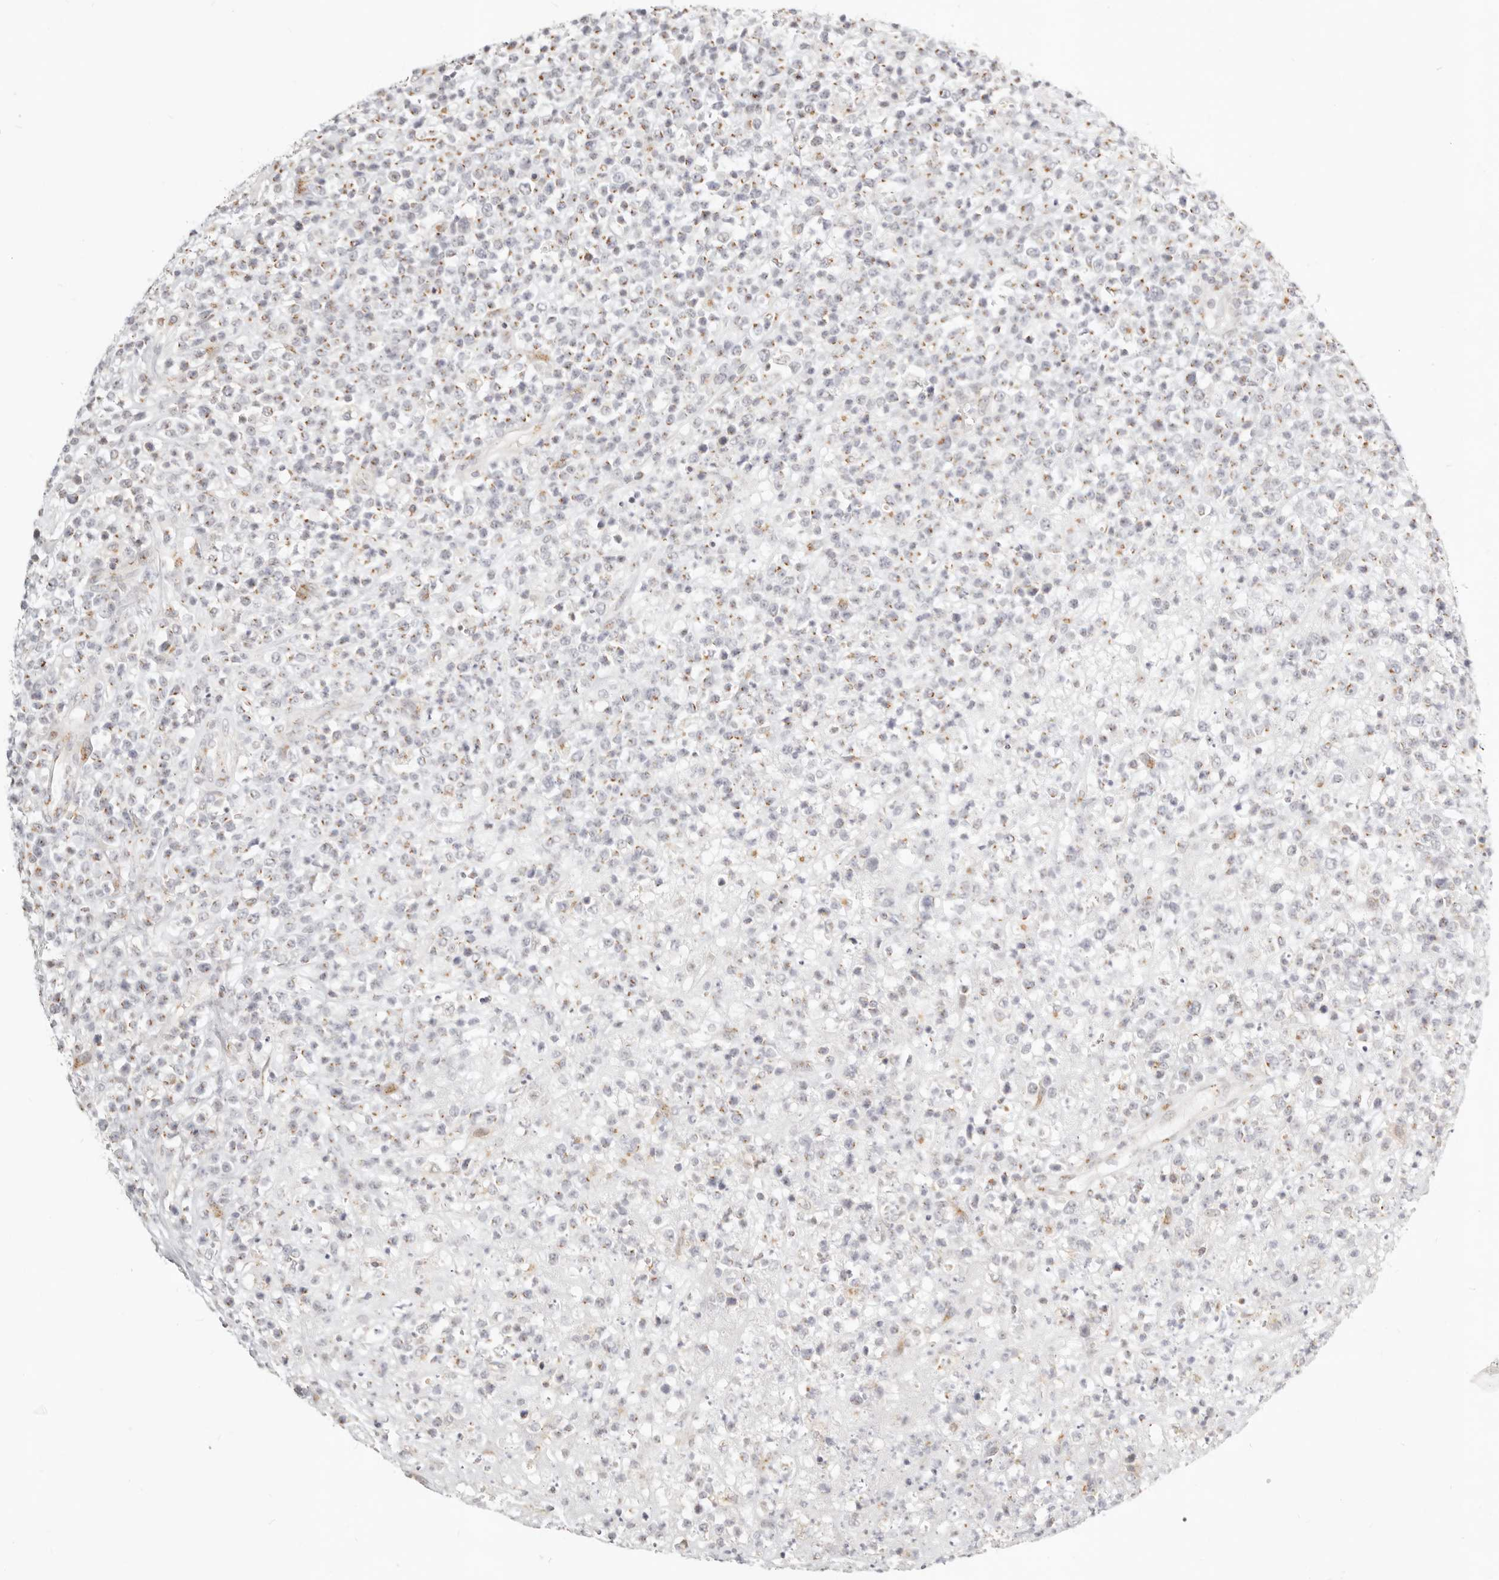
{"staining": {"intensity": "weak", "quantity": "25%-75%", "location": "cytoplasmic/membranous"}, "tissue": "lymphoma", "cell_type": "Tumor cells", "image_type": "cancer", "snomed": [{"axis": "morphology", "description": "Malignant lymphoma, non-Hodgkin's type, High grade"}, {"axis": "topography", "description": "Colon"}], "caption": "Lymphoma tissue exhibits weak cytoplasmic/membranous positivity in approximately 25%-75% of tumor cells, visualized by immunohistochemistry.", "gene": "FAM20B", "patient": {"sex": "female", "age": 53}}